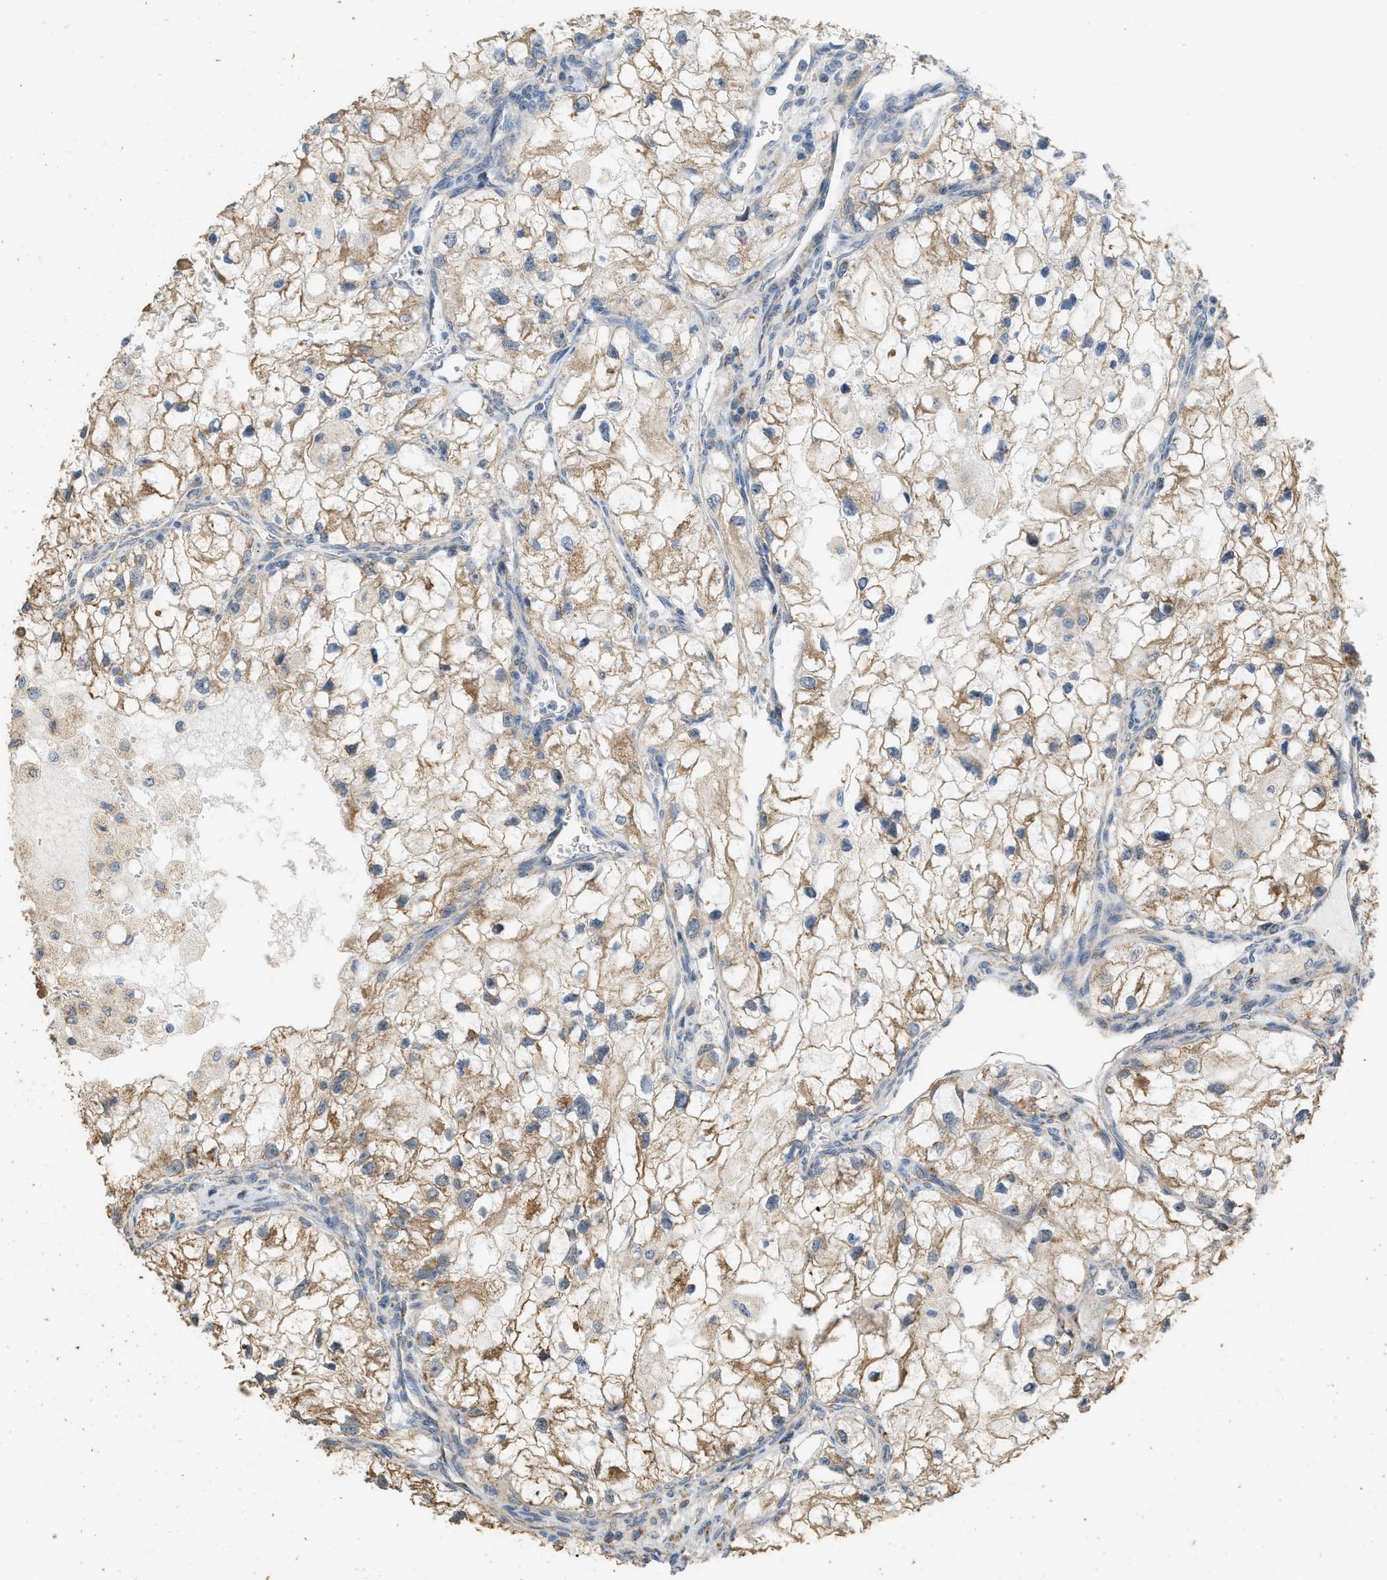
{"staining": {"intensity": "moderate", "quantity": ">75%", "location": "cytoplasmic/membranous"}, "tissue": "renal cancer", "cell_type": "Tumor cells", "image_type": "cancer", "snomed": [{"axis": "morphology", "description": "Adenocarcinoma, NOS"}, {"axis": "topography", "description": "Kidney"}], "caption": "Immunohistochemistry (IHC) of renal cancer (adenocarcinoma) reveals medium levels of moderate cytoplasmic/membranous staining in approximately >75% of tumor cells.", "gene": "KCNA4", "patient": {"sex": "female", "age": 70}}